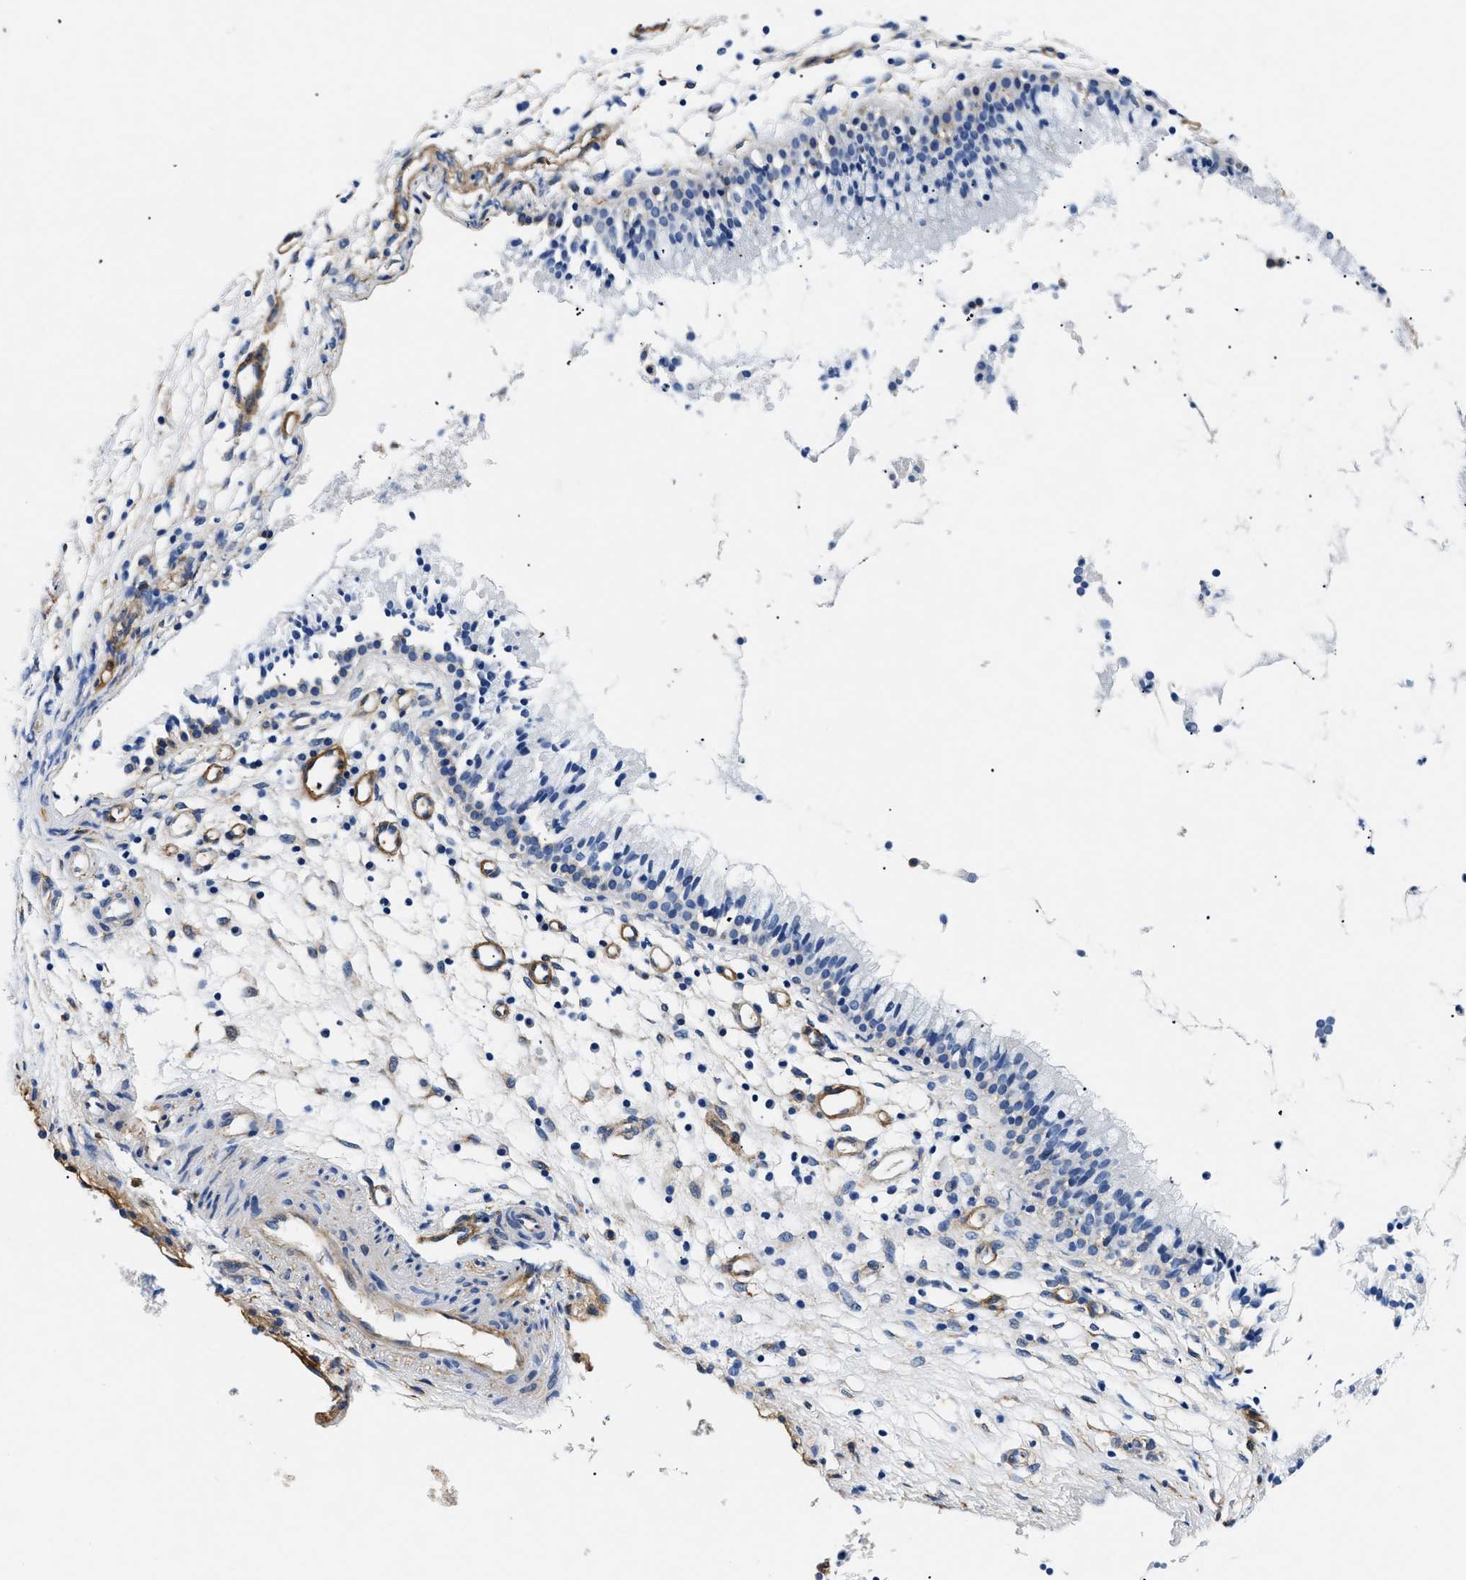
{"staining": {"intensity": "negative", "quantity": "none", "location": "none"}, "tissue": "nasopharynx", "cell_type": "Respiratory epithelial cells", "image_type": "normal", "snomed": [{"axis": "morphology", "description": "Normal tissue, NOS"}, {"axis": "topography", "description": "Nasopharynx"}], "caption": "Immunohistochemistry histopathology image of benign human nasopharynx stained for a protein (brown), which reveals no staining in respiratory epithelial cells.", "gene": "LAMA3", "patient": {"sex": "male", "age": 21}}